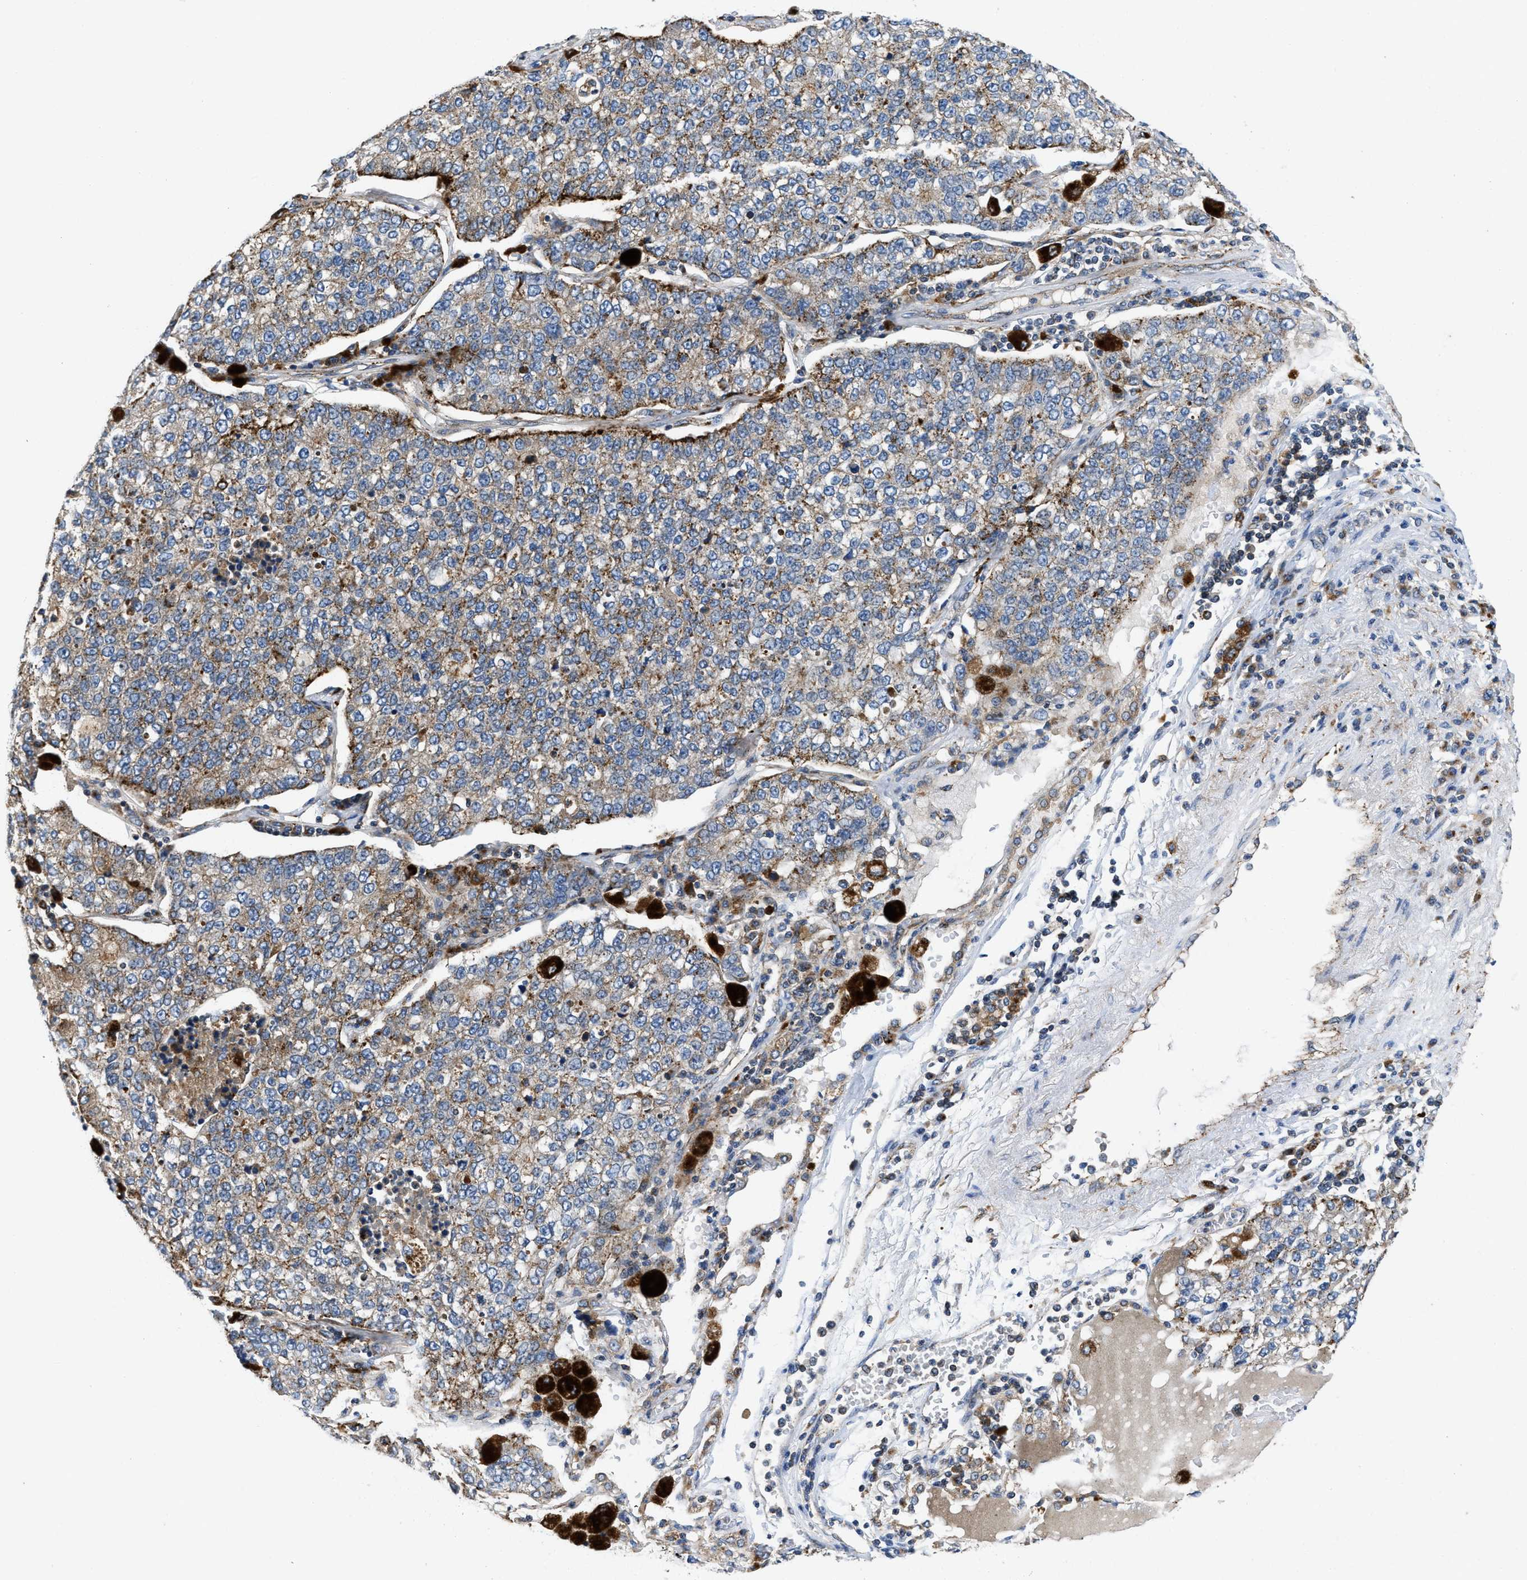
{"staining": {"intensity": "moderate", "quantity": "25%-75%", "location": "cytoplasmic/membranous"}, "tissue": "lung cancer", "cell_type": "Tumor cells", "image_type": "cancer", "snomed": [{"axis": "morphology", "description": "Adenocarcinoma, NOS"}, {"axis": "topography", "description": "Lung"}], "caption": "Adenocarcinoma (lung) was stained to show a protein in brown. There is medium levels of moderate cytoplasmic/membranous expression in approximately 25%-75% of tumor cells.", "gene": "ENPP4", "patient": {"sex": "male", "age": 49}}